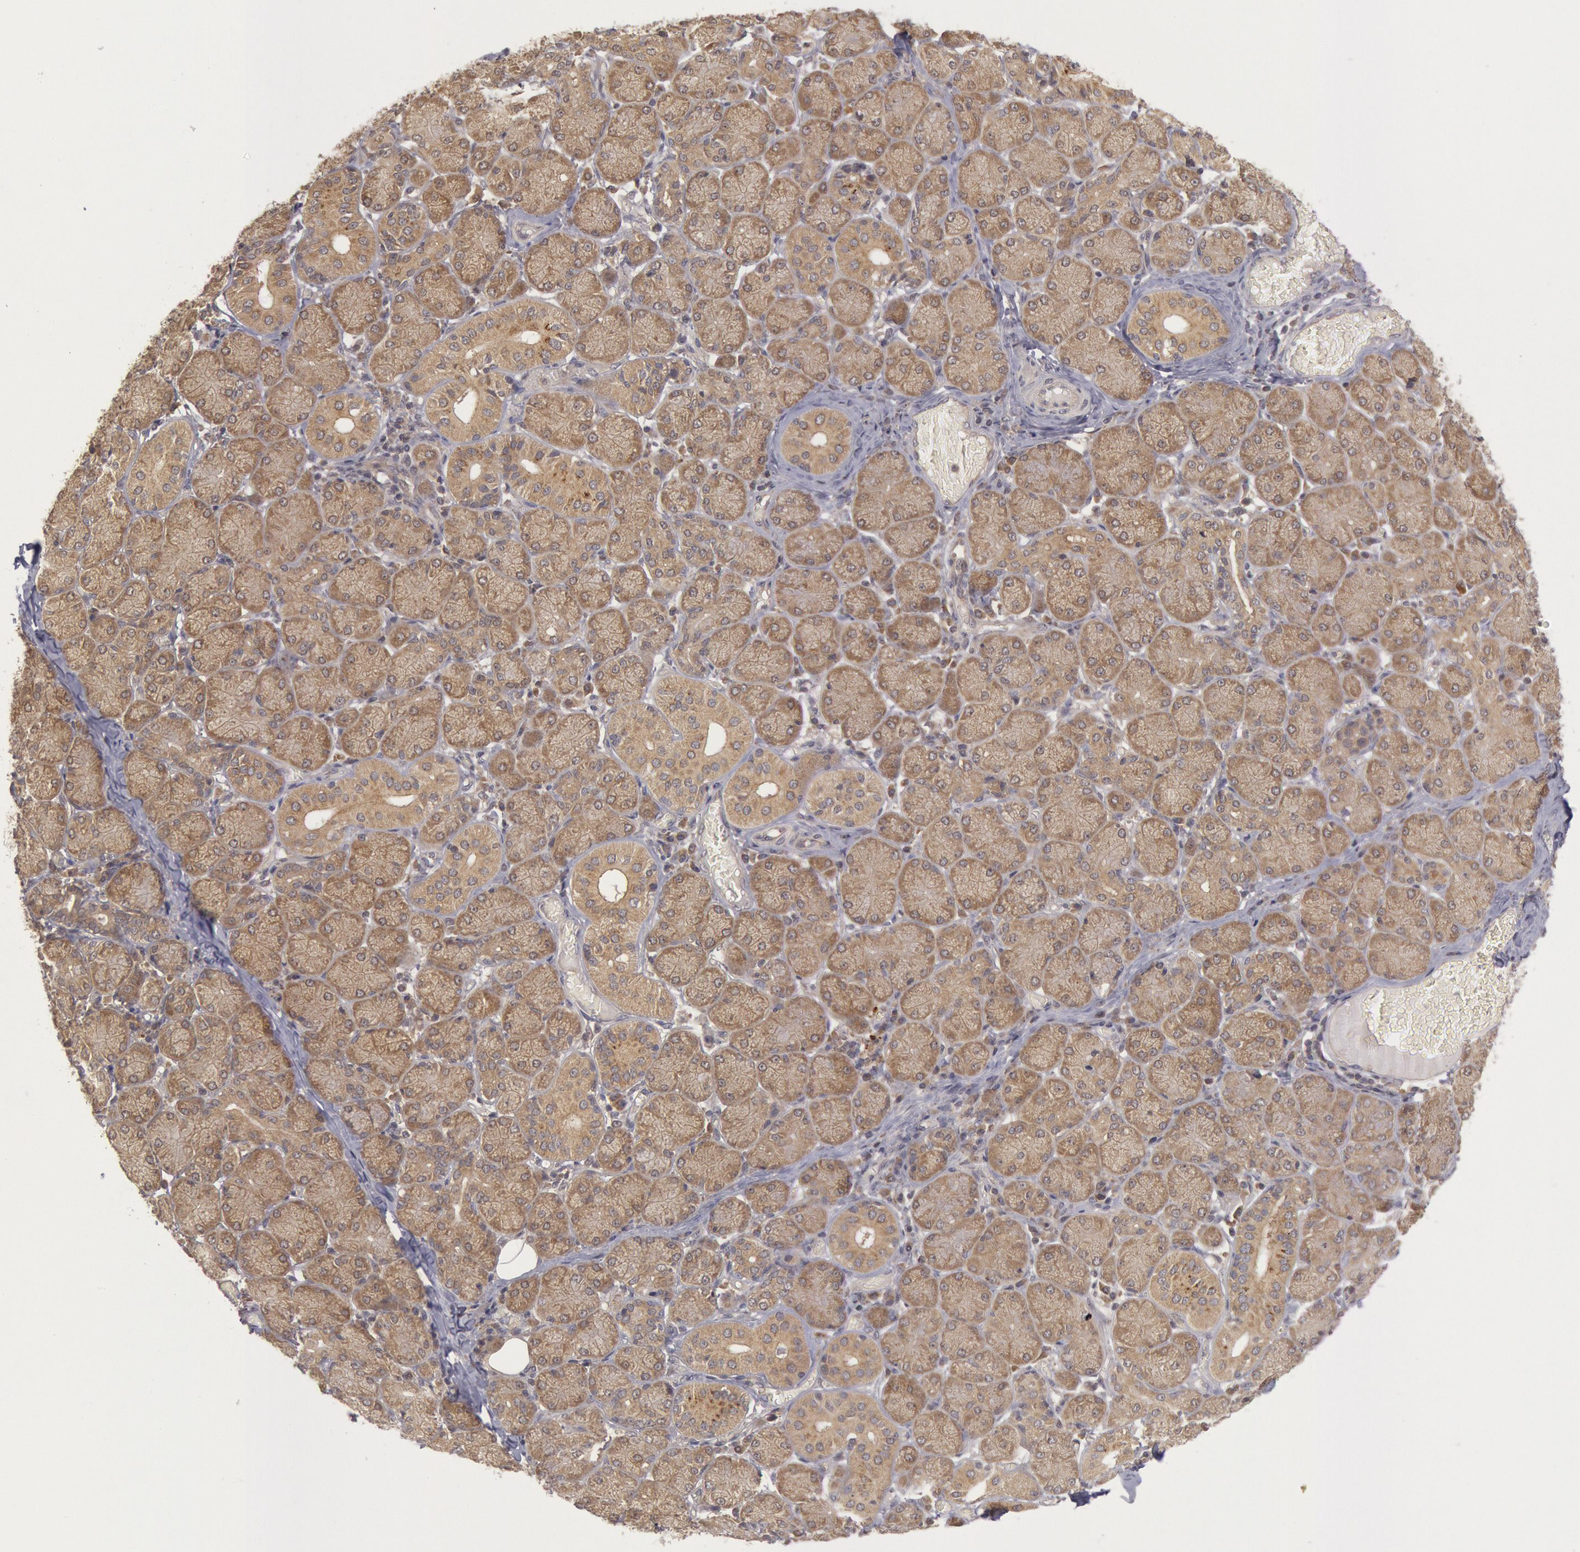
{"staining": {"intensity": "moderate", "quantity": ">75%", "location": "cytoplasmic/membranous"}, "tissue": "salivary gland", "cell_type": "Glandular cells", "image_type": "normal", "snomed": [{"axis": "morphology", "description": "Normal tissue, NOS"}, {"axis": "topography", "description": "Salivary gland"}], "caption": "The photomicrograph demonstrates immunohistochemical staining of benign salivary gland. There is moderate cytoplasmic/membranous positivity is seen in approximately >75% of glandular cells.", "gene": "BRAF", "patient": {"sex": "female", "age": 24}}